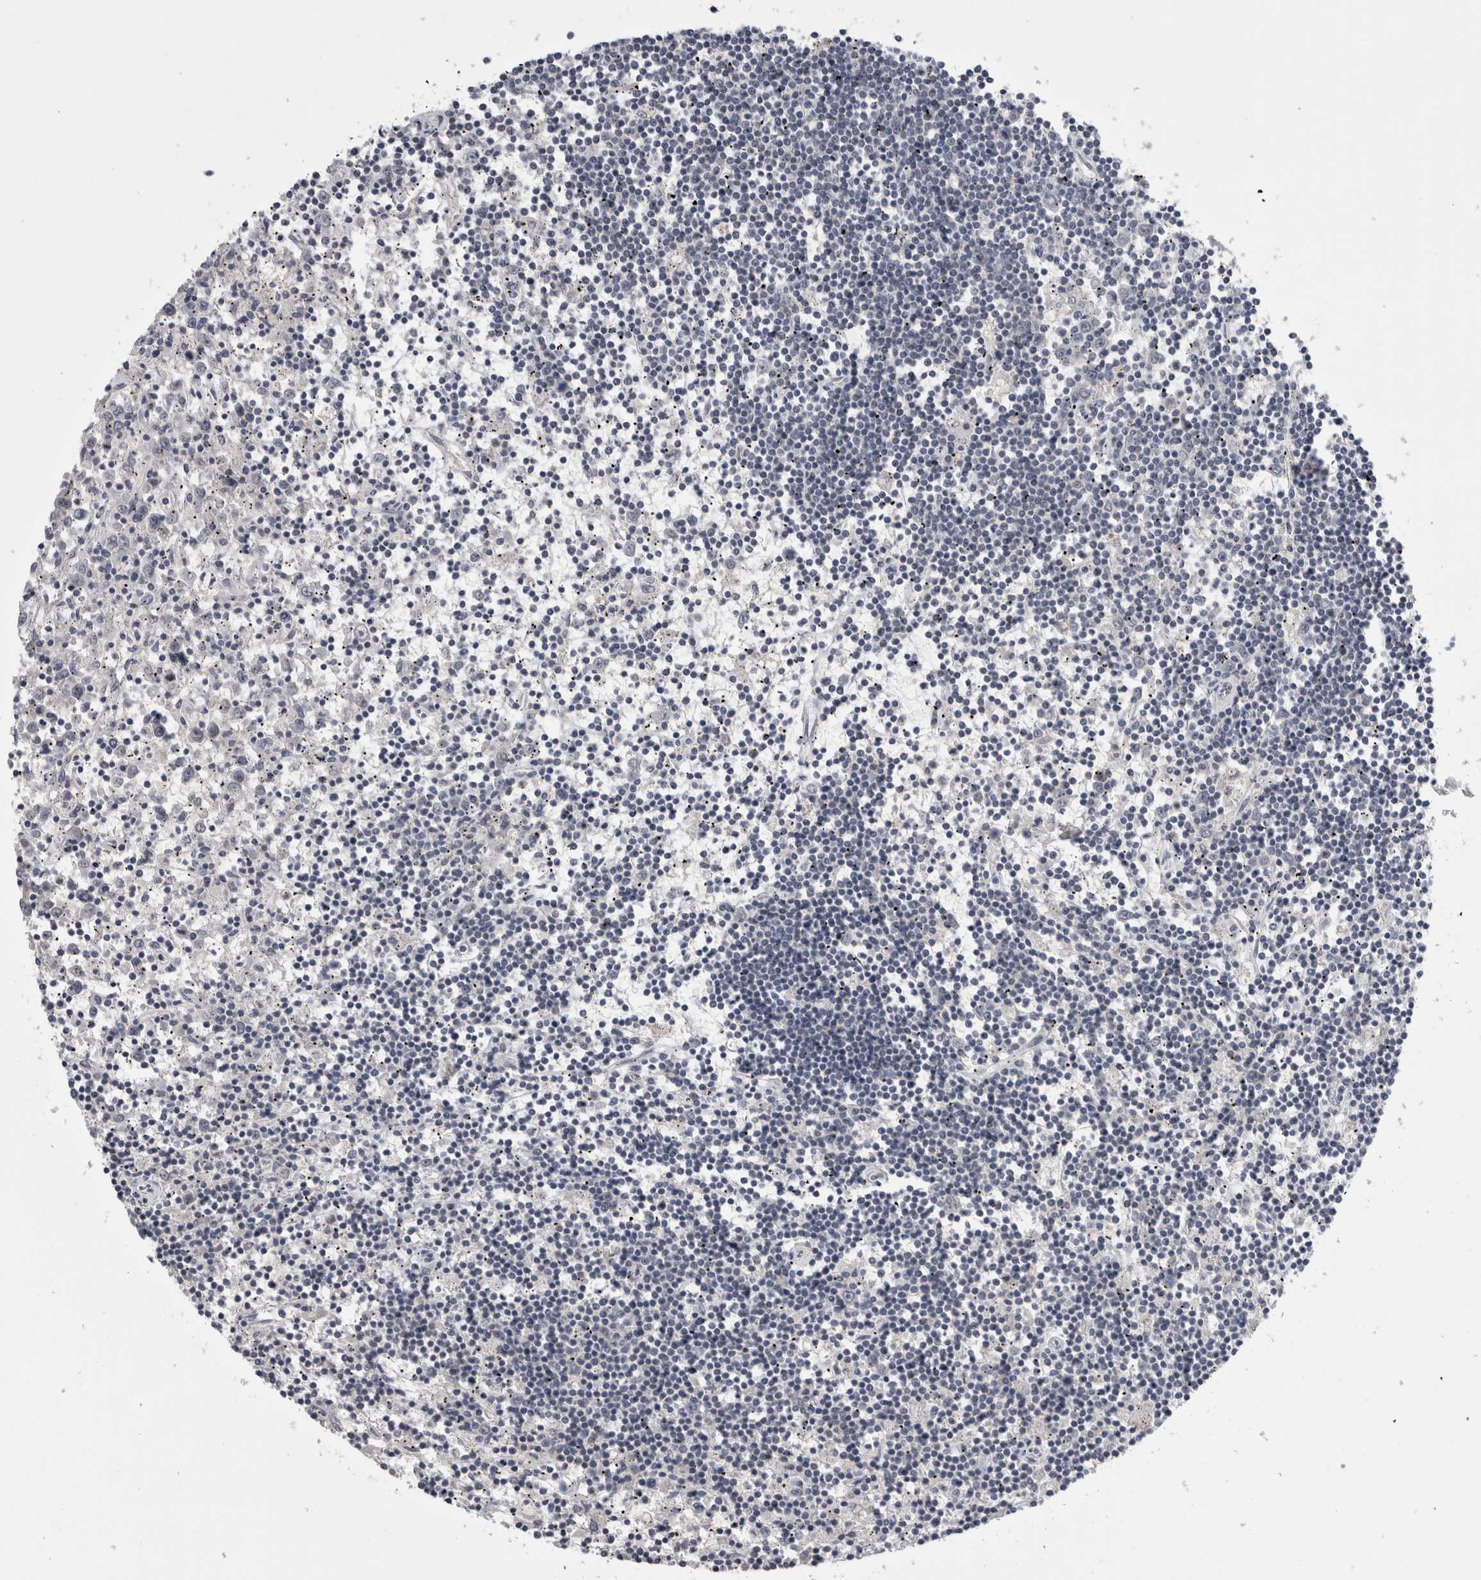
{"staining": {"intensity": "negative", "quantity": "none", "location": "none"}, "tissue": "lymphoma", "cell_type": "Tumor cells", "image_type": "cancer", "snomed": [{"axis": "morphology", "description": "Malignant lymphoma, non-Hodgkin's type, Low grade"}, {"axis": "topography", "description": "Spleen"}], "caption": "This is an immunohistochemistry photomicrograph of low-grade malignant lymphoma, non-Hodgkin's type. There is no positivity in tumor cells.", "gene": "ZNF114", "patient": {"sex": "male", "age": 76}}